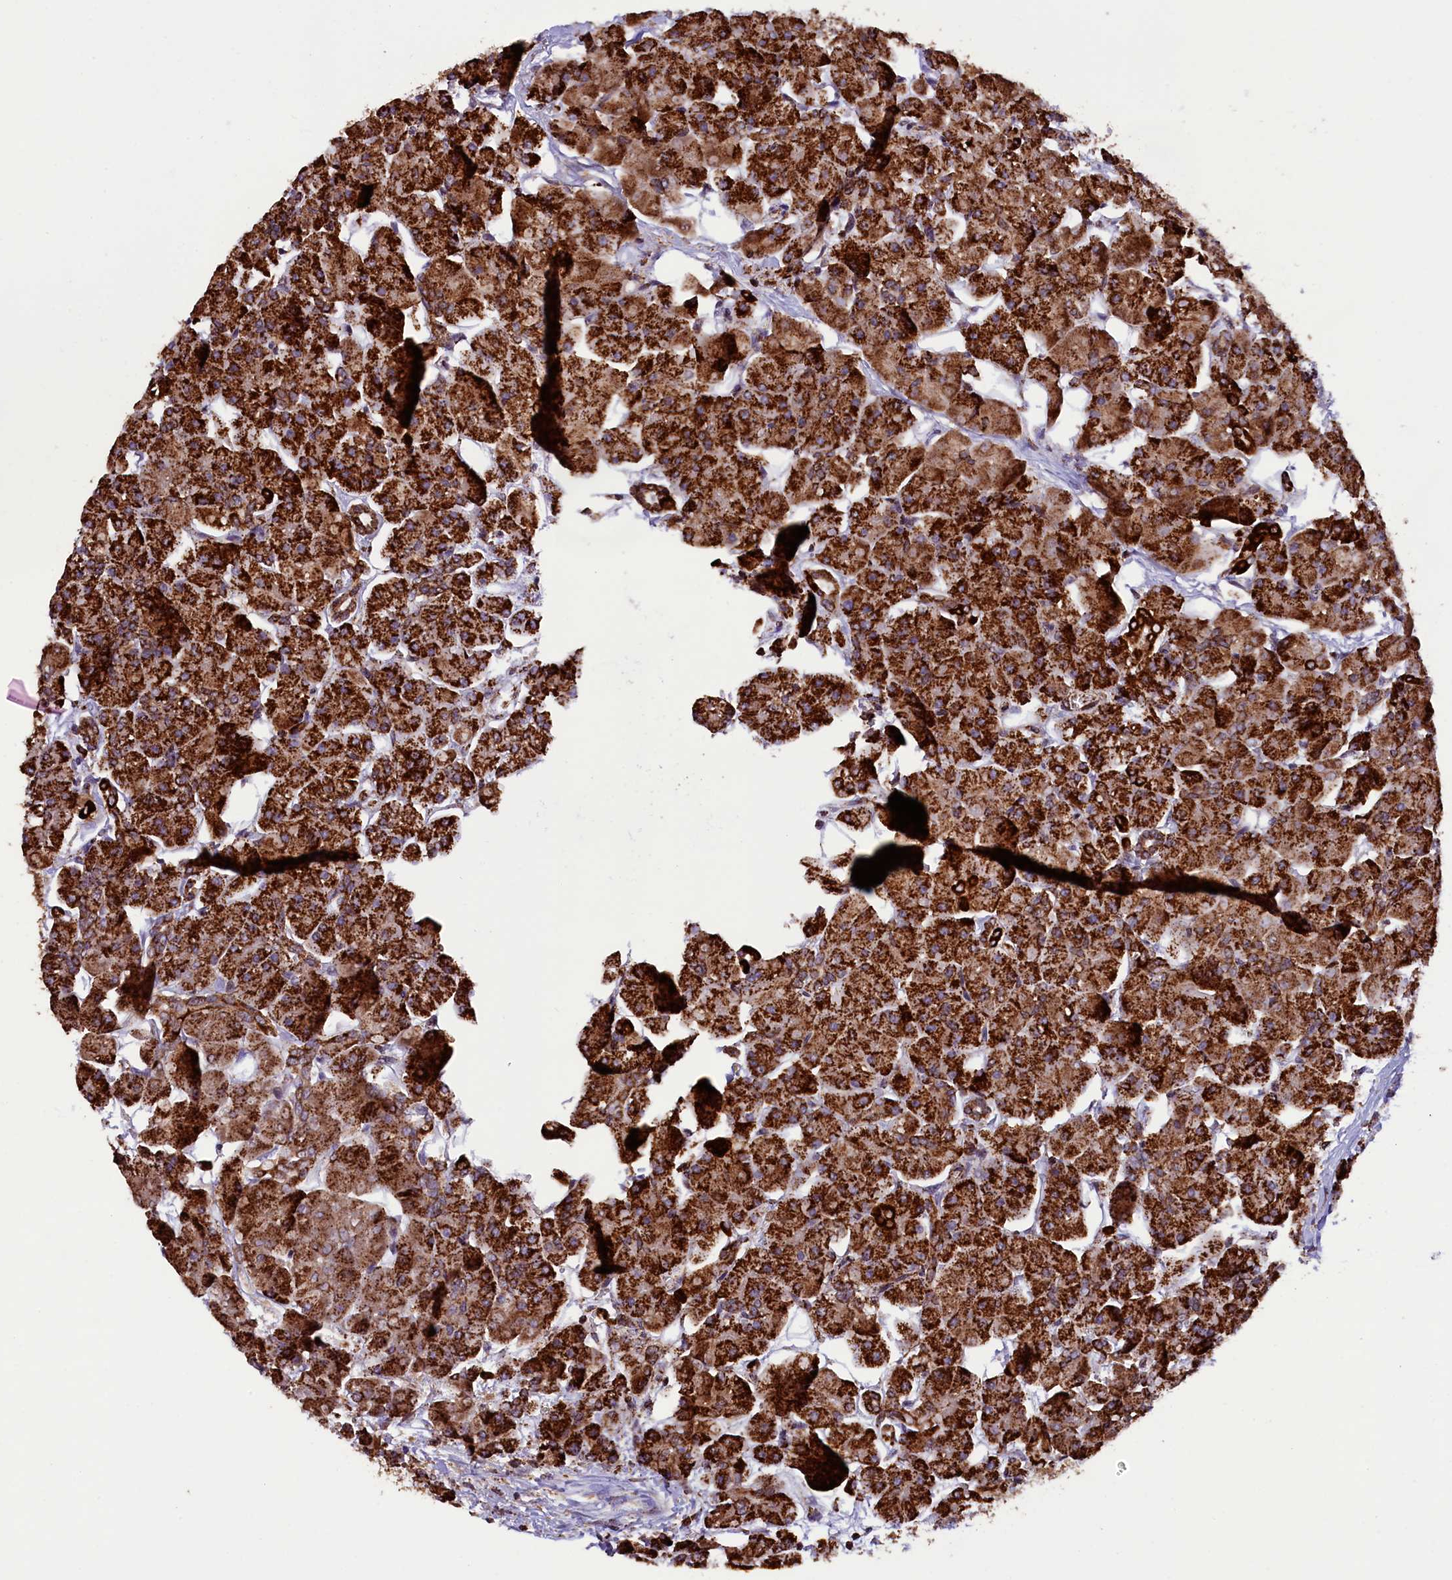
{"staining": {"intensity": "strong", "quantity": ">75%", "location": "cytoplasmic/membranous"}, "tissue": "pancreas", "cell_type": "Exocrine glandular cells", "image_type": "normal", "snomed": [{"axis": "morphology", "description": "Normal tissue, NOS"}, {"axis": "topography", "description": "Pancreas"}], "caption": "A brown stain shows strong cytoplasmic/membranous expression of a protein in exocrine glandular cells of benign human pancreas.", "gene": "KLC2", "patient": {"sex": "male", "age": 66}}